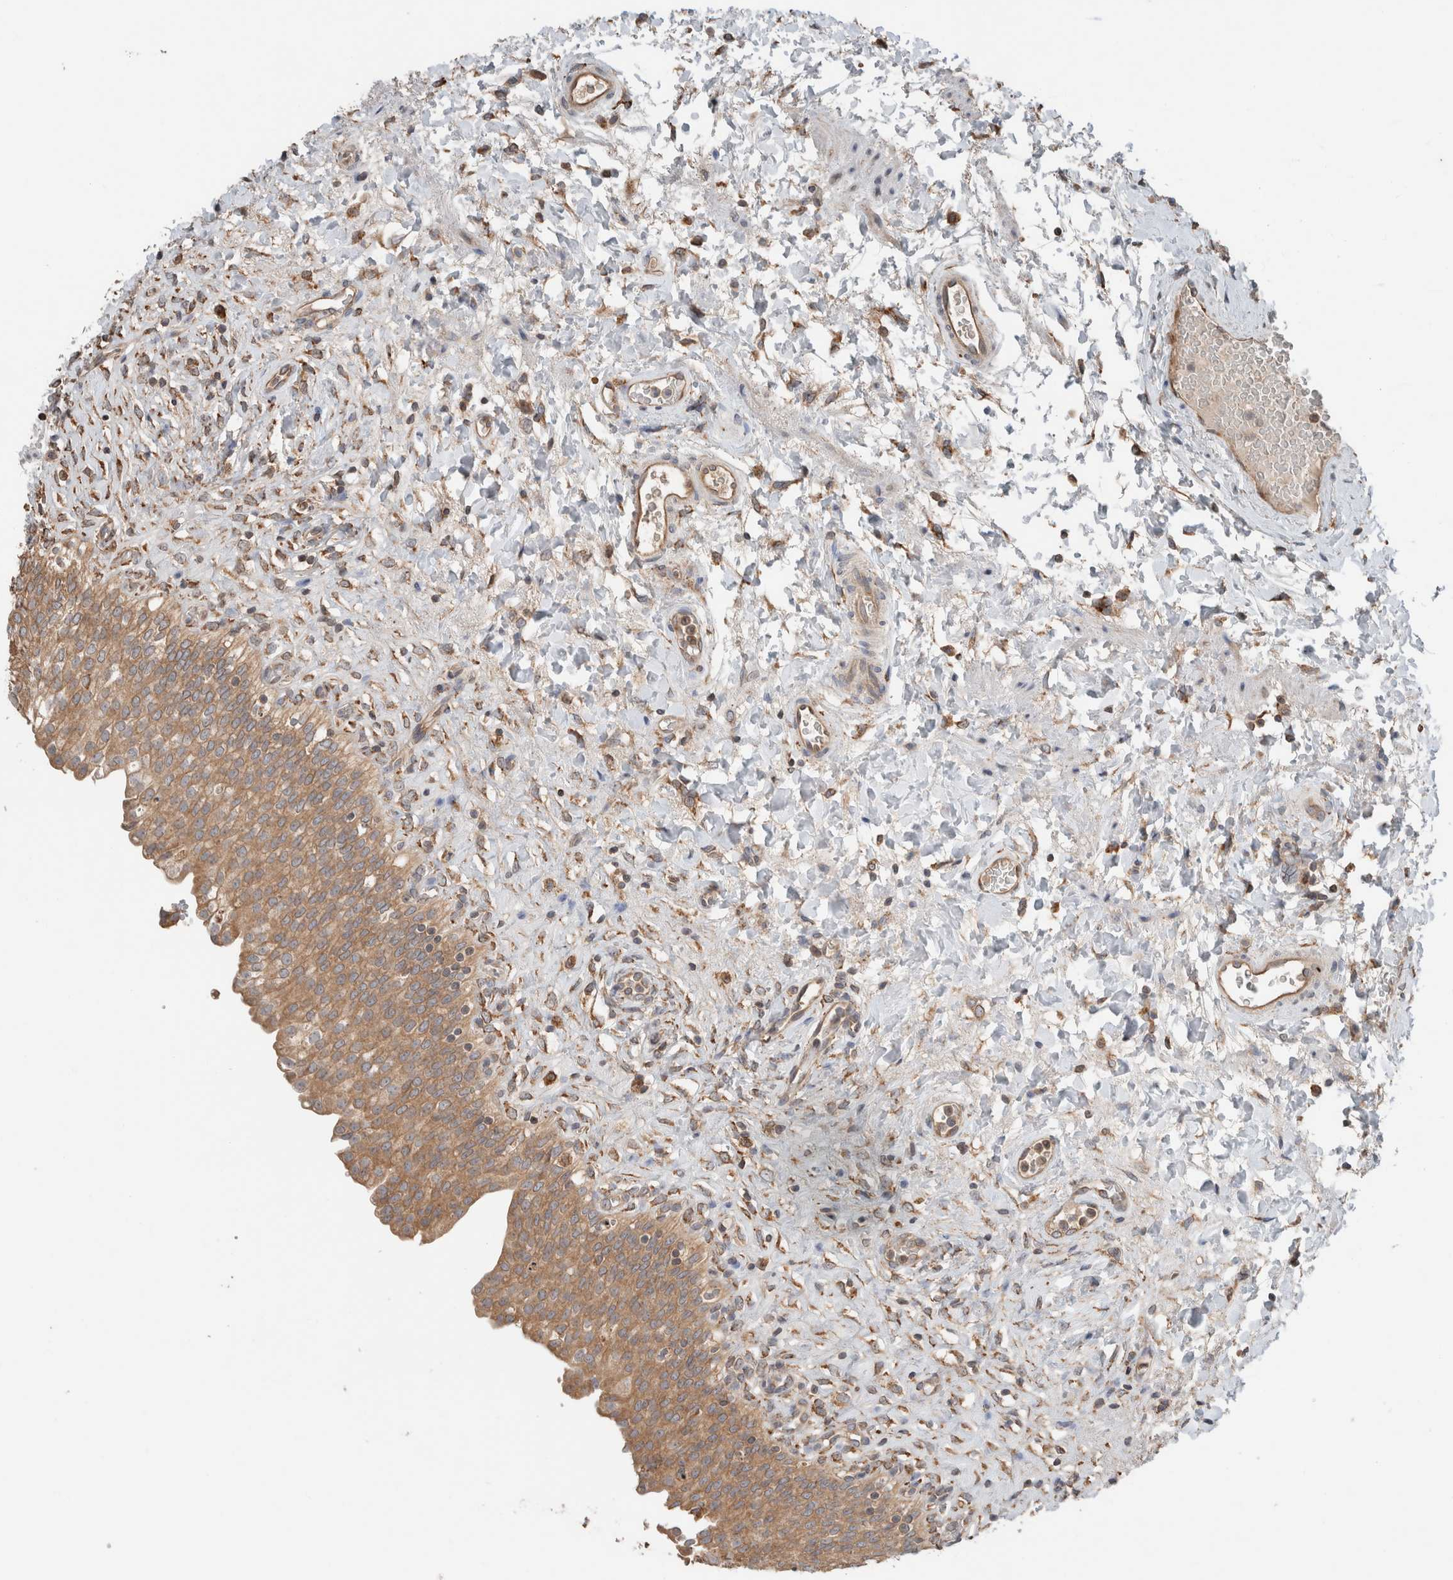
{"staining": {"intensity": "moderate", "quantity": ">75%", "location": "cytoplasmic/membranous"}, "tissue": "urinary bladder", "cell_type": "Urothelial cells", "image_type": "normal", "snomed": [{"axis": "morphology", "description": "Urothelial carcinoma, High grade"}, {"axis": "topography", "description": "Urinary bladder"}], "caption": "A high-resolution image shows IHC staining of normal urinary bladder, which shows moderate cytoplasmic/membranous staining in about >75% of urothelial cells.", "gene": "ERAP2", "patient": {"sex": "male", "age": 46}}